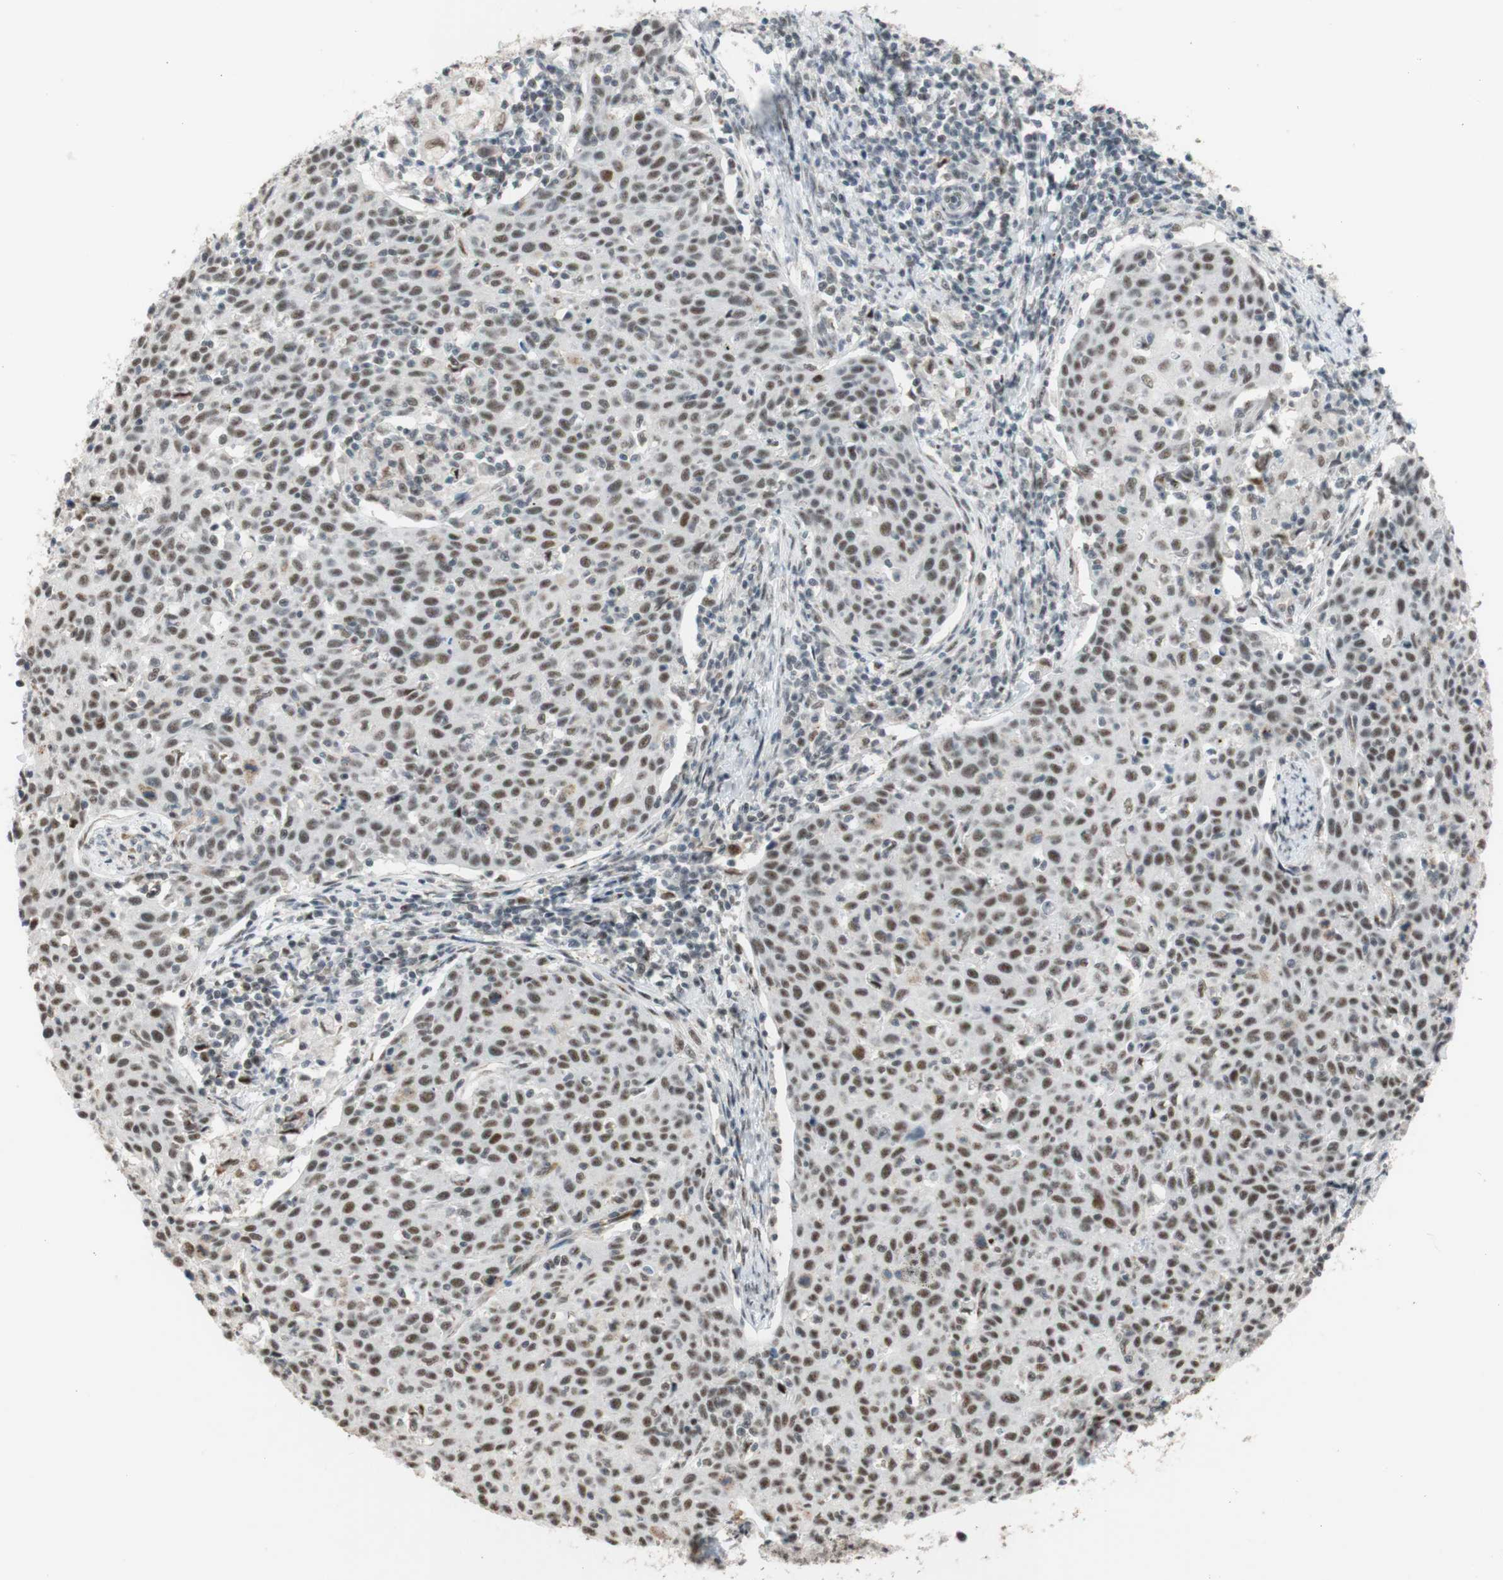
{"staining": {"intensity": "moderate", "quantity": ">75%", "location": "nuclear"}, "tissue": "cervical cancer", "cell_type": "Tumor cells", "image_type": "cancer", "snomed": [{"axis": "morphology", "description": "Squamous cell carcinoma, NOS"}, {"axis": "topography", "description": "Cervix"}], "caption": "Immunohistochemical staining of squamous cell carcinoma (cervical) shows moderate nuclear protein expression in about >75% of tumor cells.", "gene": "SAP18", "patient": {"sex": "female", "age": 38}}